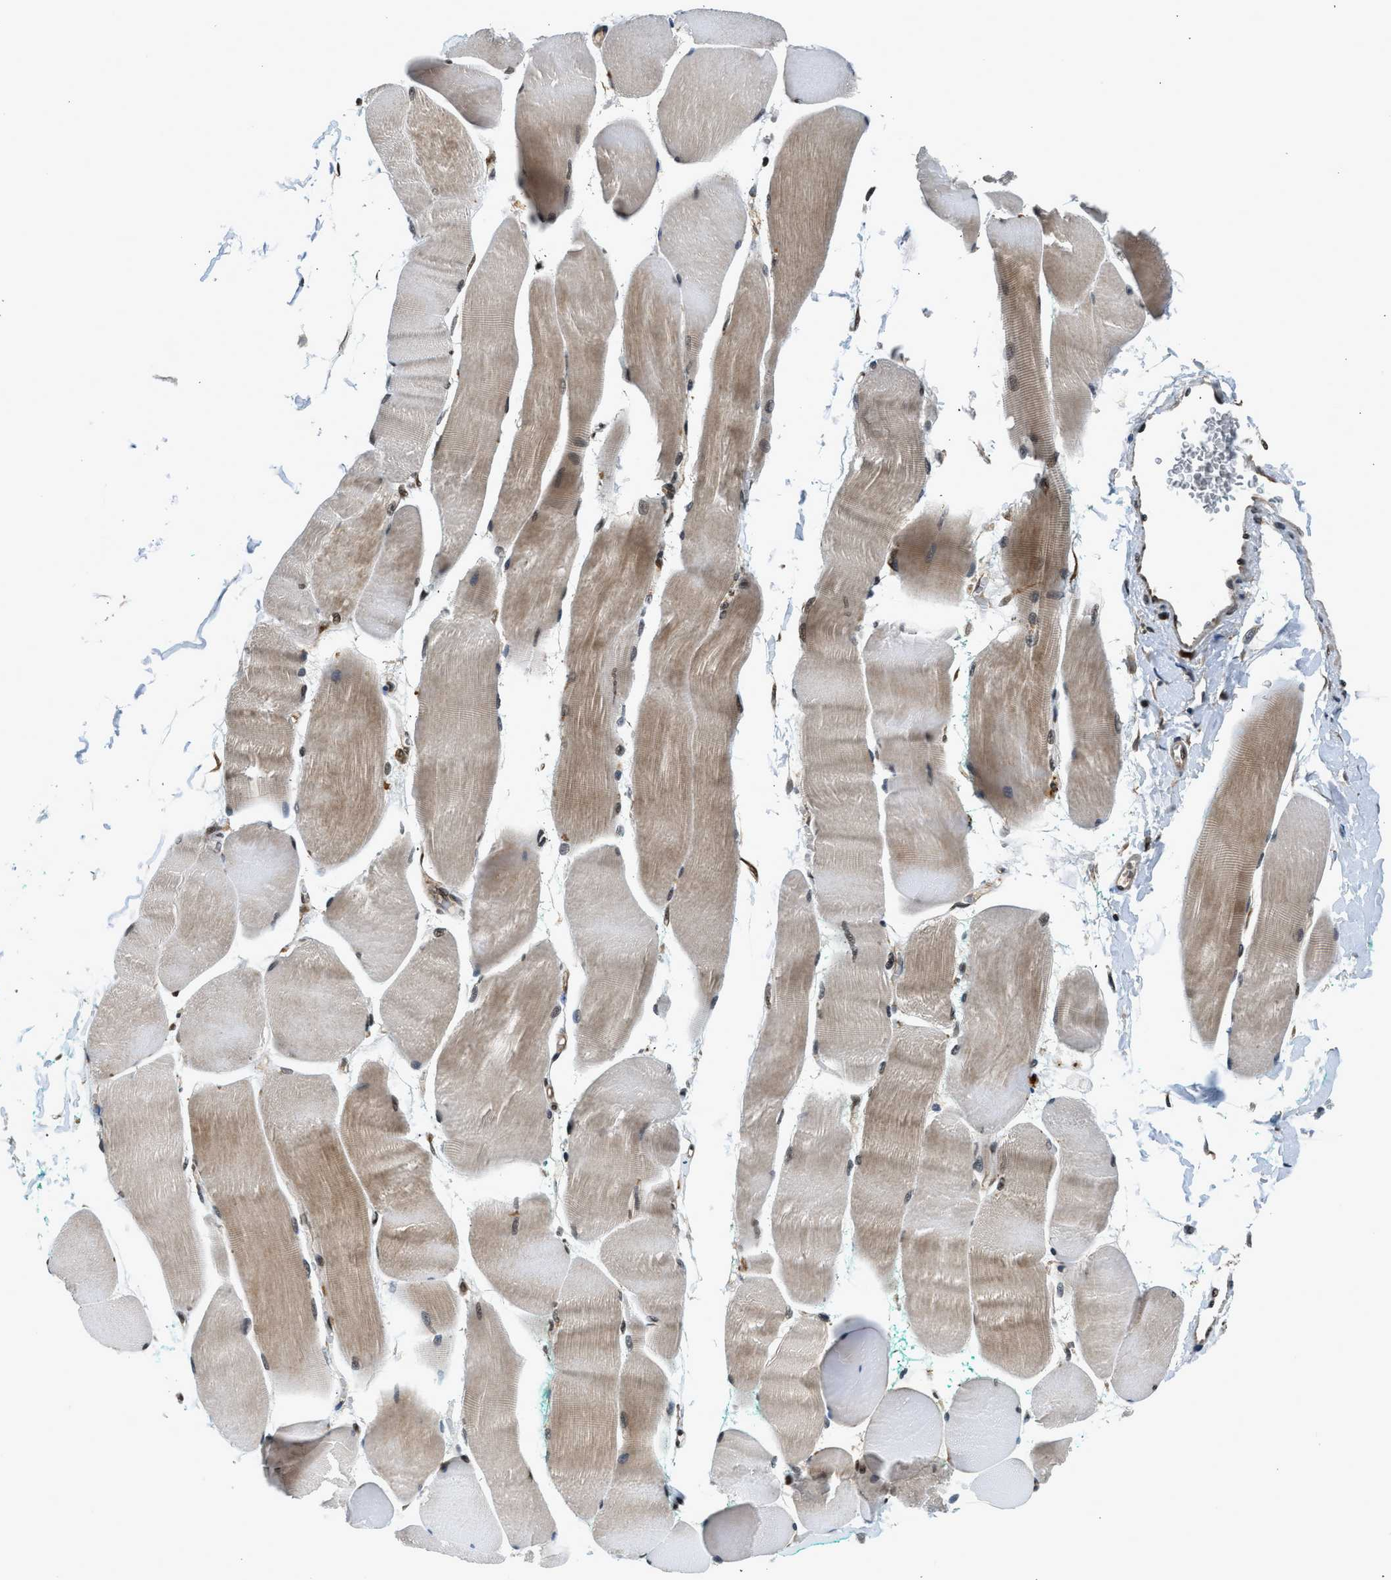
{"staining": {"intensity": "moderate", "quantity": ">75%", "location": "cytoplasmic/membranous,nuclear"}, "tissue": "skeletal muscle", "cell_type": "Myocytes", "image_type": "normal", "snomed": [{"axis": "morphology", "description": "Normal tissue, NOS"}, {"axis": "morphology", "description": "Squamous cell carcinoma, NOS"}, {"axis": "topography", "description": "Skeletal muscle"}], "caption": "Approximately >75% of myocytes in unremarkable human skeletal muscle demonstrate moderate cytoplasmic/membranous,nuclear protein expression as visualized by brown immunohistochemical staining.", "gene": "RETREG3", "patient": {"sex": "male", "age": 51}}